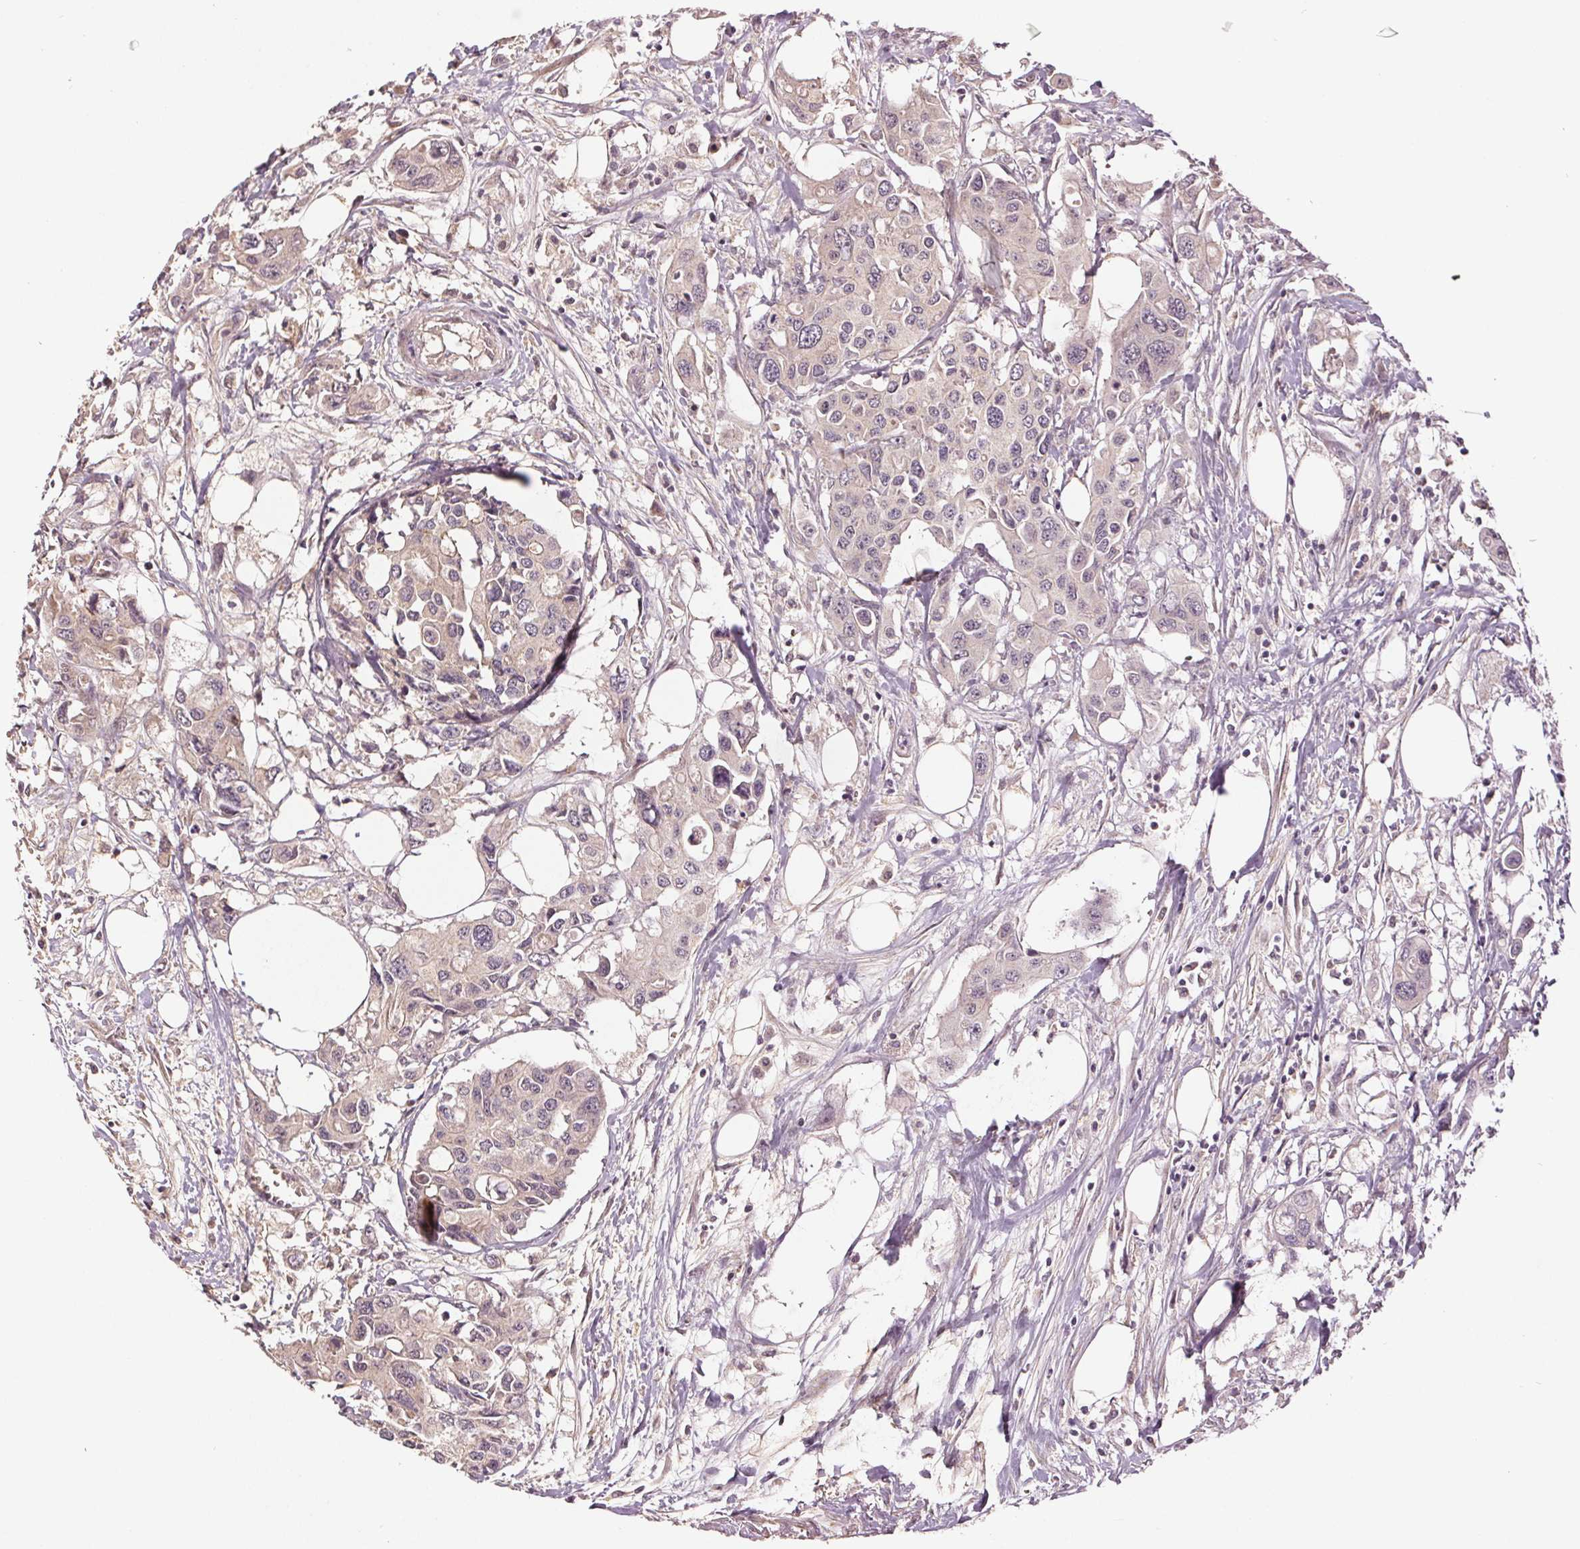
{"staining": {"intensity": "negative", "quantity": "none", "location": "none"}, "tissue": "colorectal cancer", "cell_type": "Tumor cells", "image_type": "cancer", "snomed": [{"axis": "morphology", "description": "Adenocarcinoma, NOS"}, {"axis": "topography", "description": "Colon"}], "caption": "This photomicrograph is of colorectal cancer stained with immunohistochemistry (IHC) to label a protein in brown with the nuclei are counter-stained blue. There is no staining in tumor cells.", "gene": "EPHB3", "patient": {"sex": "male", "age": 77}}